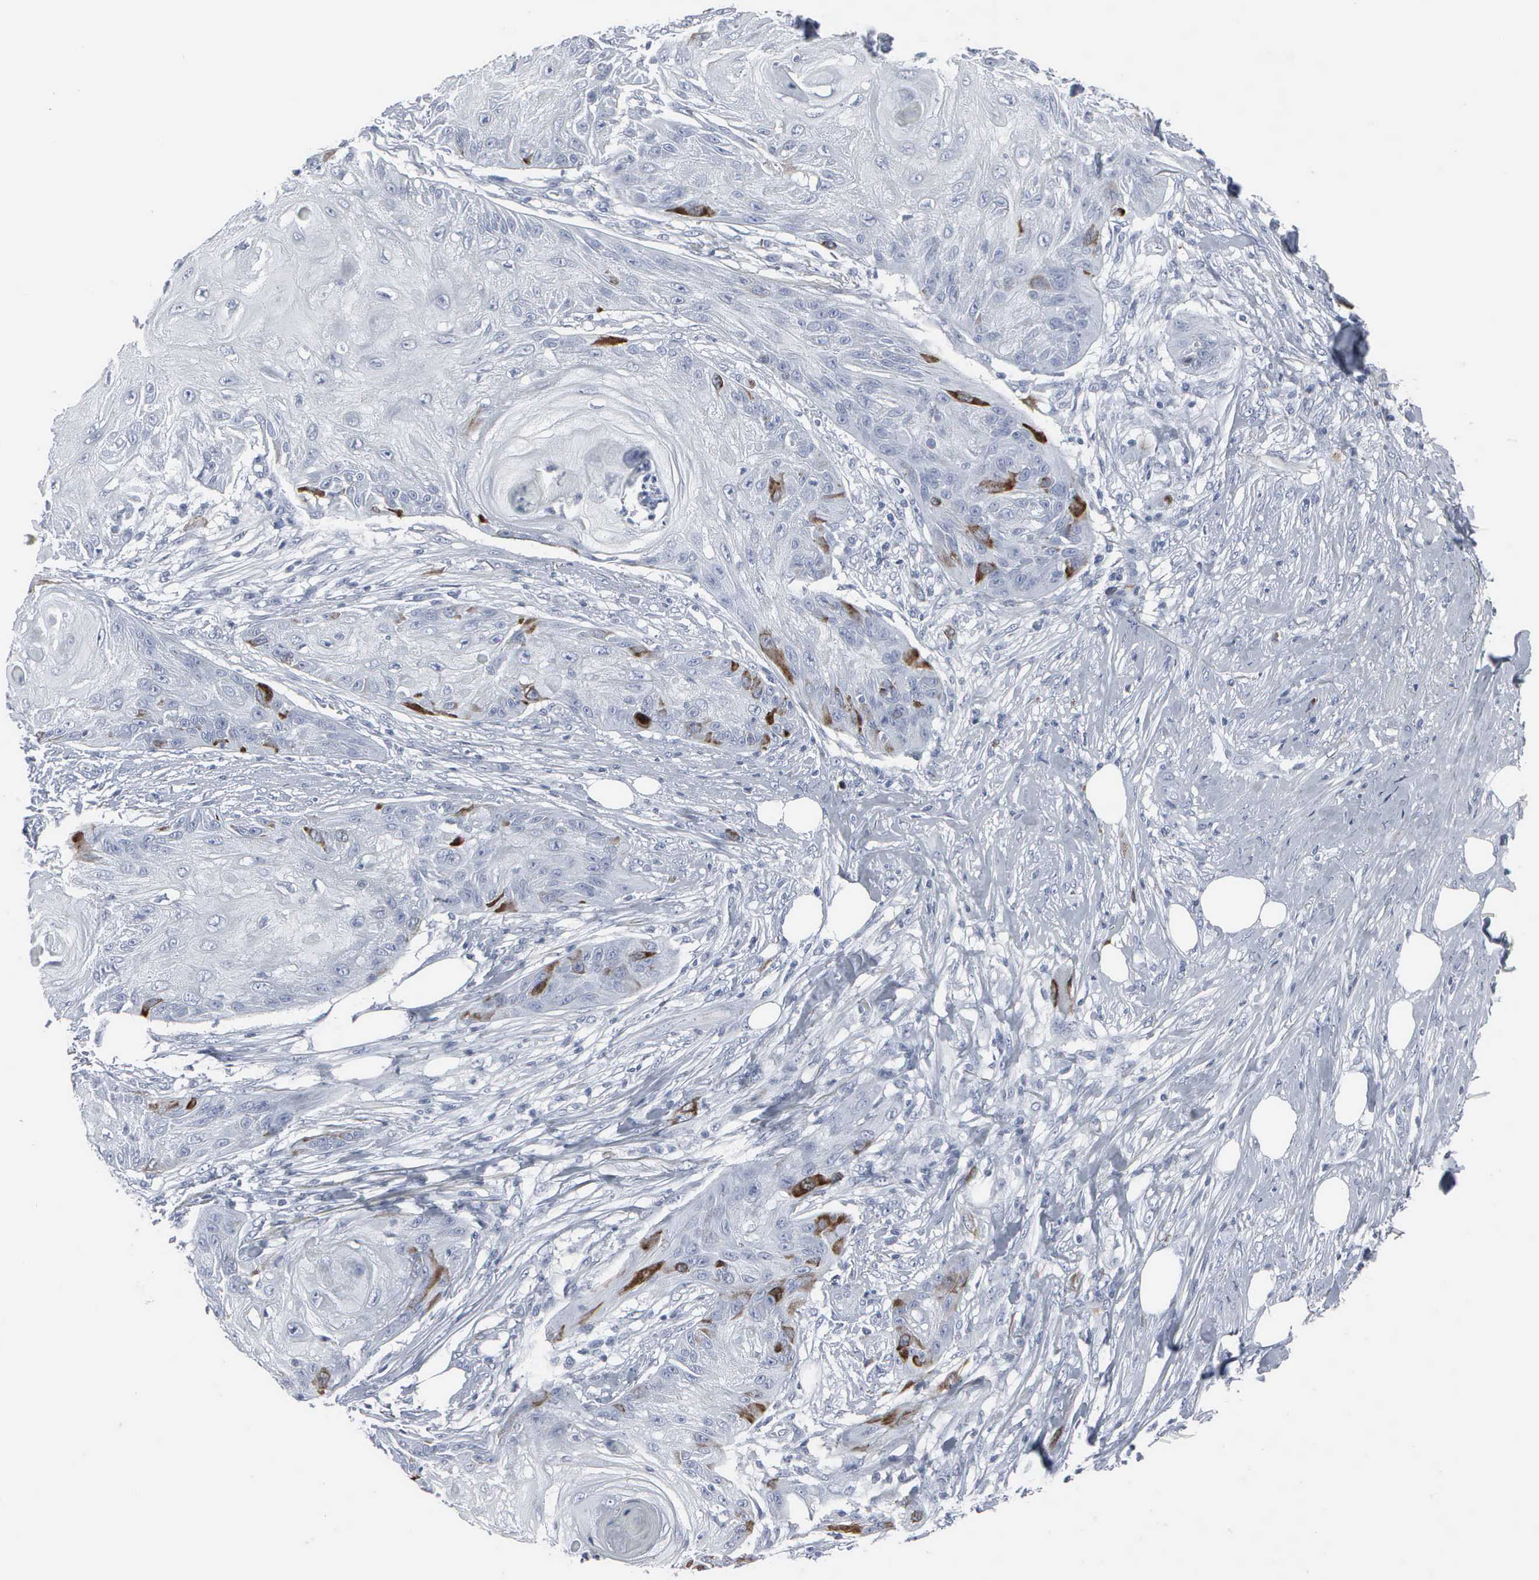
{"staining": {"intensity": "strong", "quantity": "<25%", "location": "cytoplasmic/membranous,nuclear"}, "tissue": "skin cancer", "cell_type": "Tumor cells", "image_type": "cancer", "snomed": [{"axis": "morphology", "description": "Squamous cell carcinoma, NOS"}, {"axis": "topography", "description": "Skin"}], "caption": "Skin squamous cell carcinoma stained with a brown dye reveals strong cytoplasmic/membranous and nuclear positive positivity in approximately <25% of tumor cells.", "gene": "CCNB1", "patient": {"sex": "female", "age": 88}}